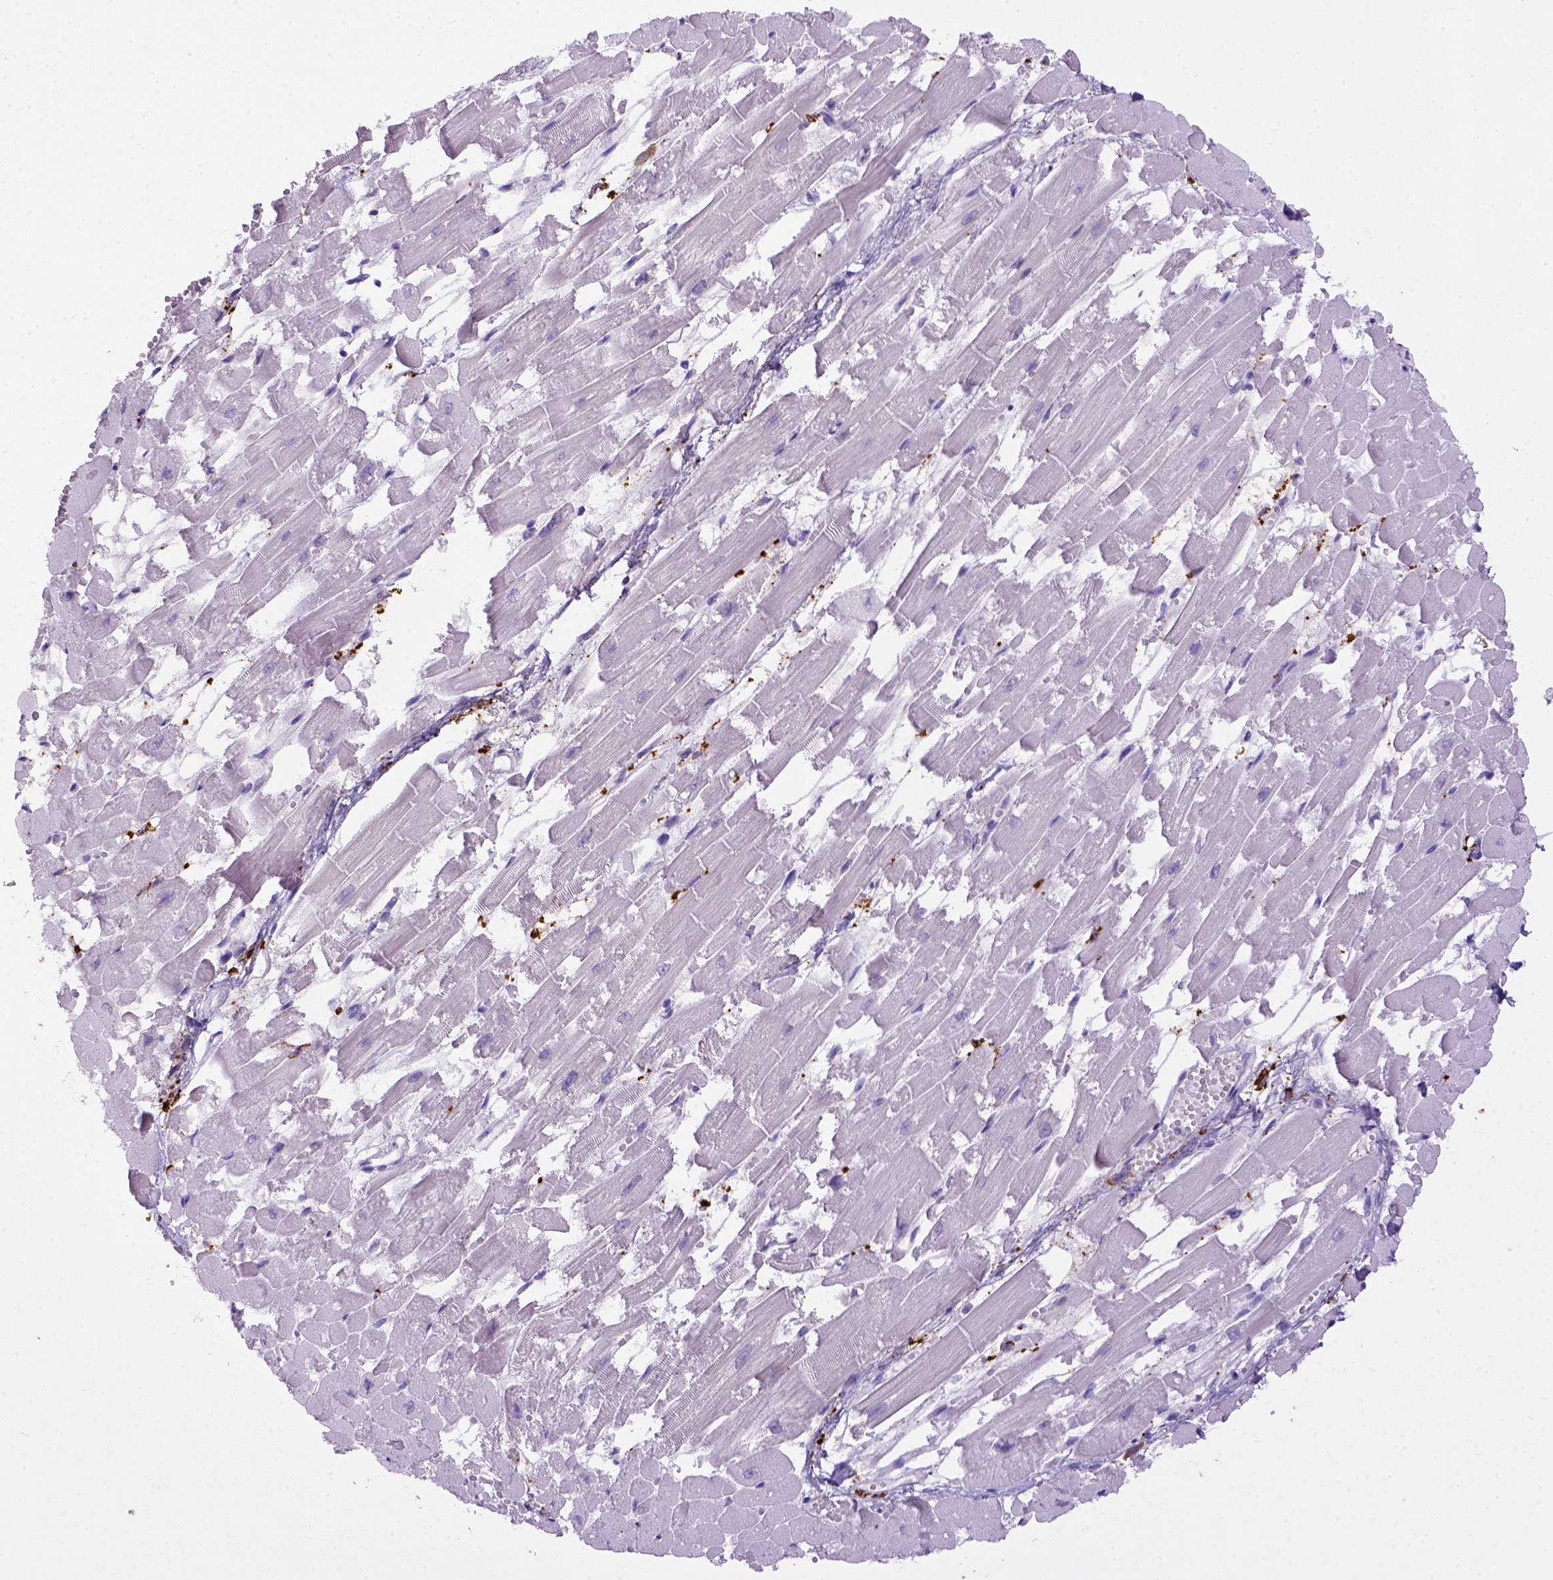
{"staining": {"intensity": "negative", "quantity": "none", "location": "none"}, "tissue": "heart muscle", "cell_type": "Cardiomyocytes", "image_type": "normal", "snomed": [{"axis": "morphology", "description": "Normal tissue, NOS"}, {"axis": "topography", "description": "Heart"}], "caption": "DAB (3,3'-diaminobenzidine) immunohistochemical staining of unremarkable heart muscle shows no significant expression in cardiomyocytes. Brightfield microscopy of IHC stained with DAB (brown) and hematoxylin (blue), captured at high magnification.", "gene": "CD68", "patient": {"sex": "female", "age": 52}}